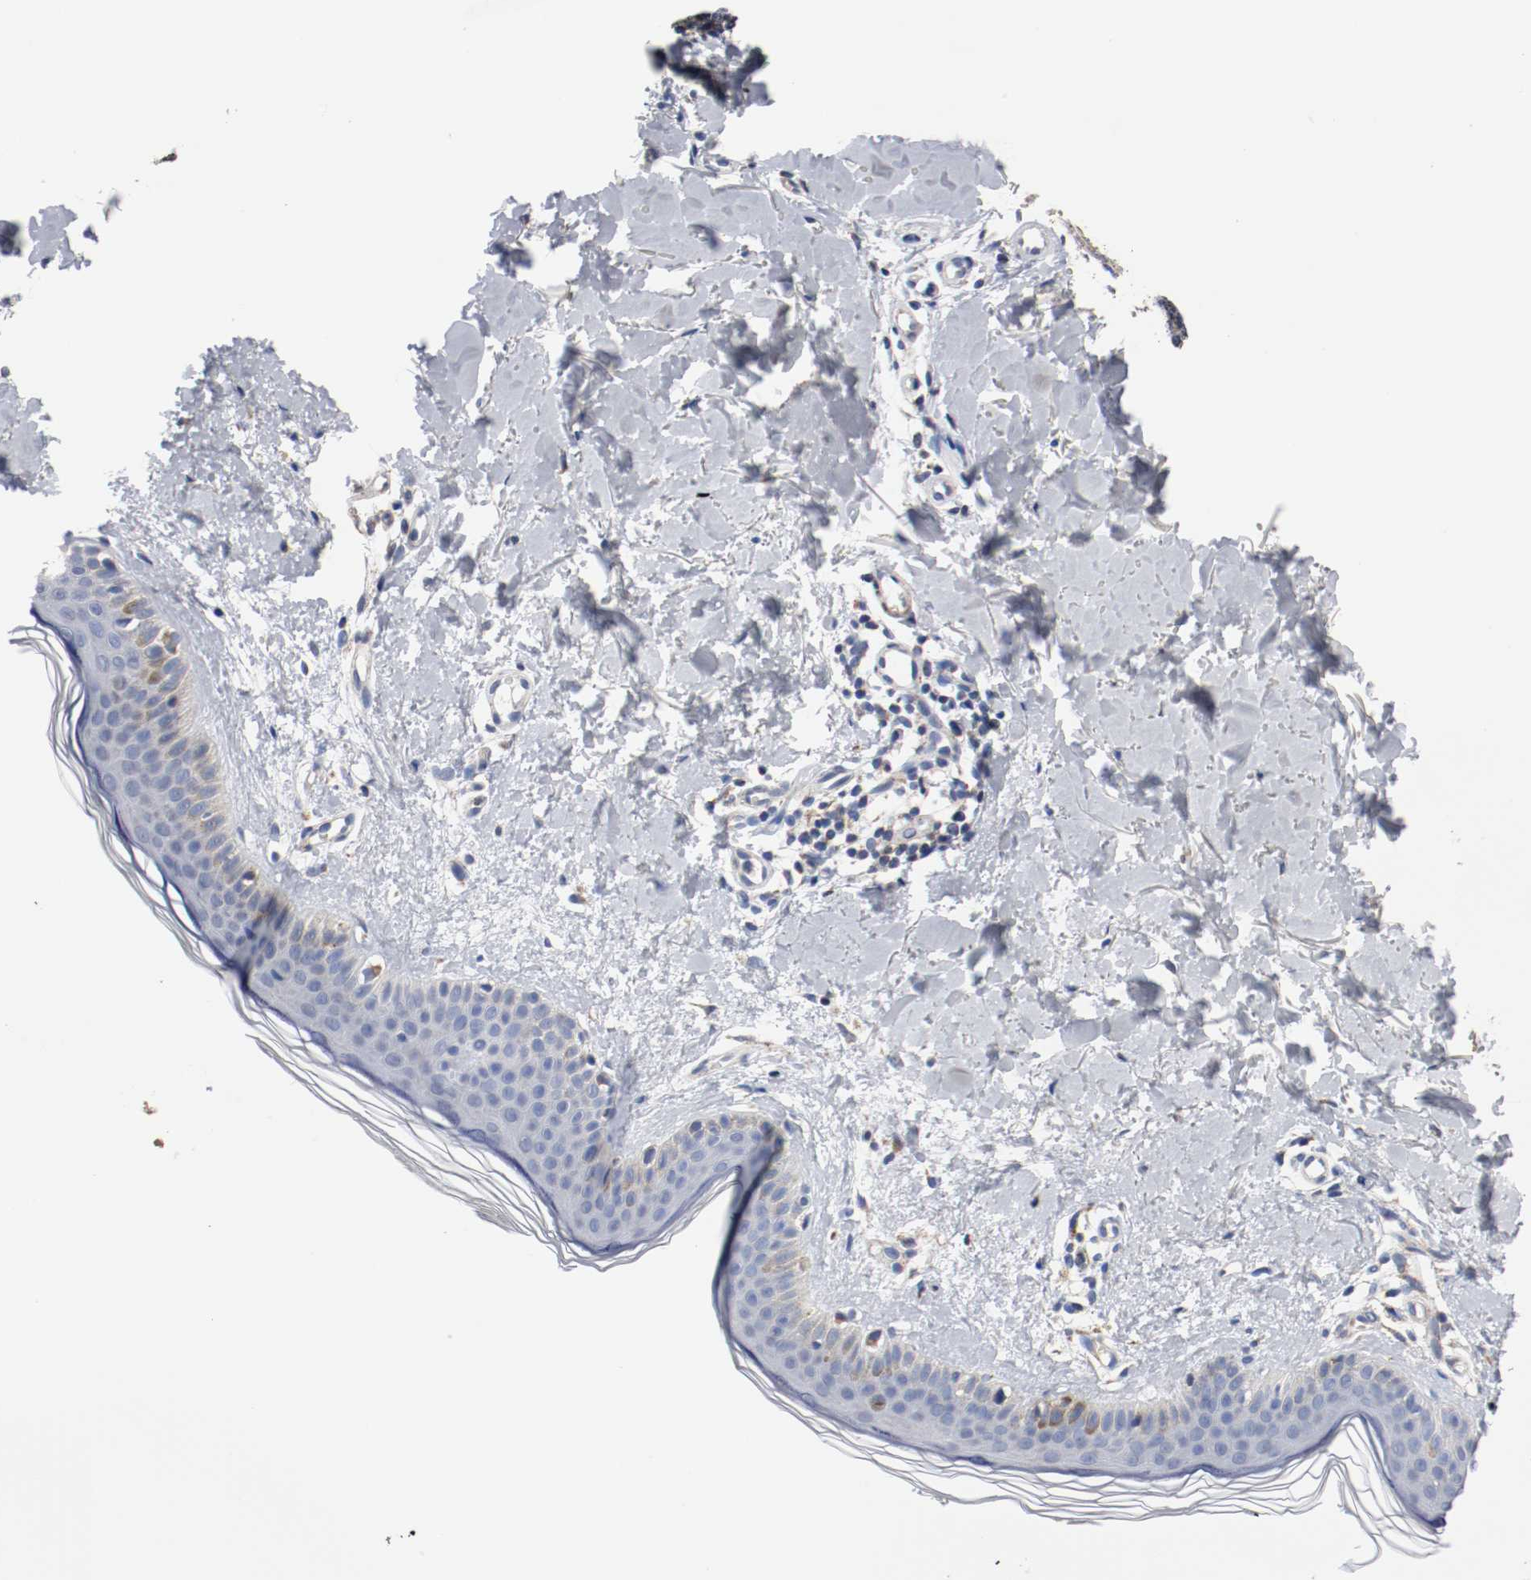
{"staining": {"intensity": "negative", "quantity": "none", "location": "none"}, "tissue": "skin", "cell_type": "Fibroblasts", "image_type": "normal", "snomed": [{"axis": "morphology", "description": "Normal tissue, NOS"}, {"axis": "topography", "description": "Skin"}], "caption": "This micrograph is of benign skin stained with IHC to label a protein in brown with the nuclei are counter-stained blue. There is no positivity in fibroblasts. (IHC, brightfield microscopy, high magnification).", "gene": "TUBD1", "patient": {"sex": "female", "age": 56}}